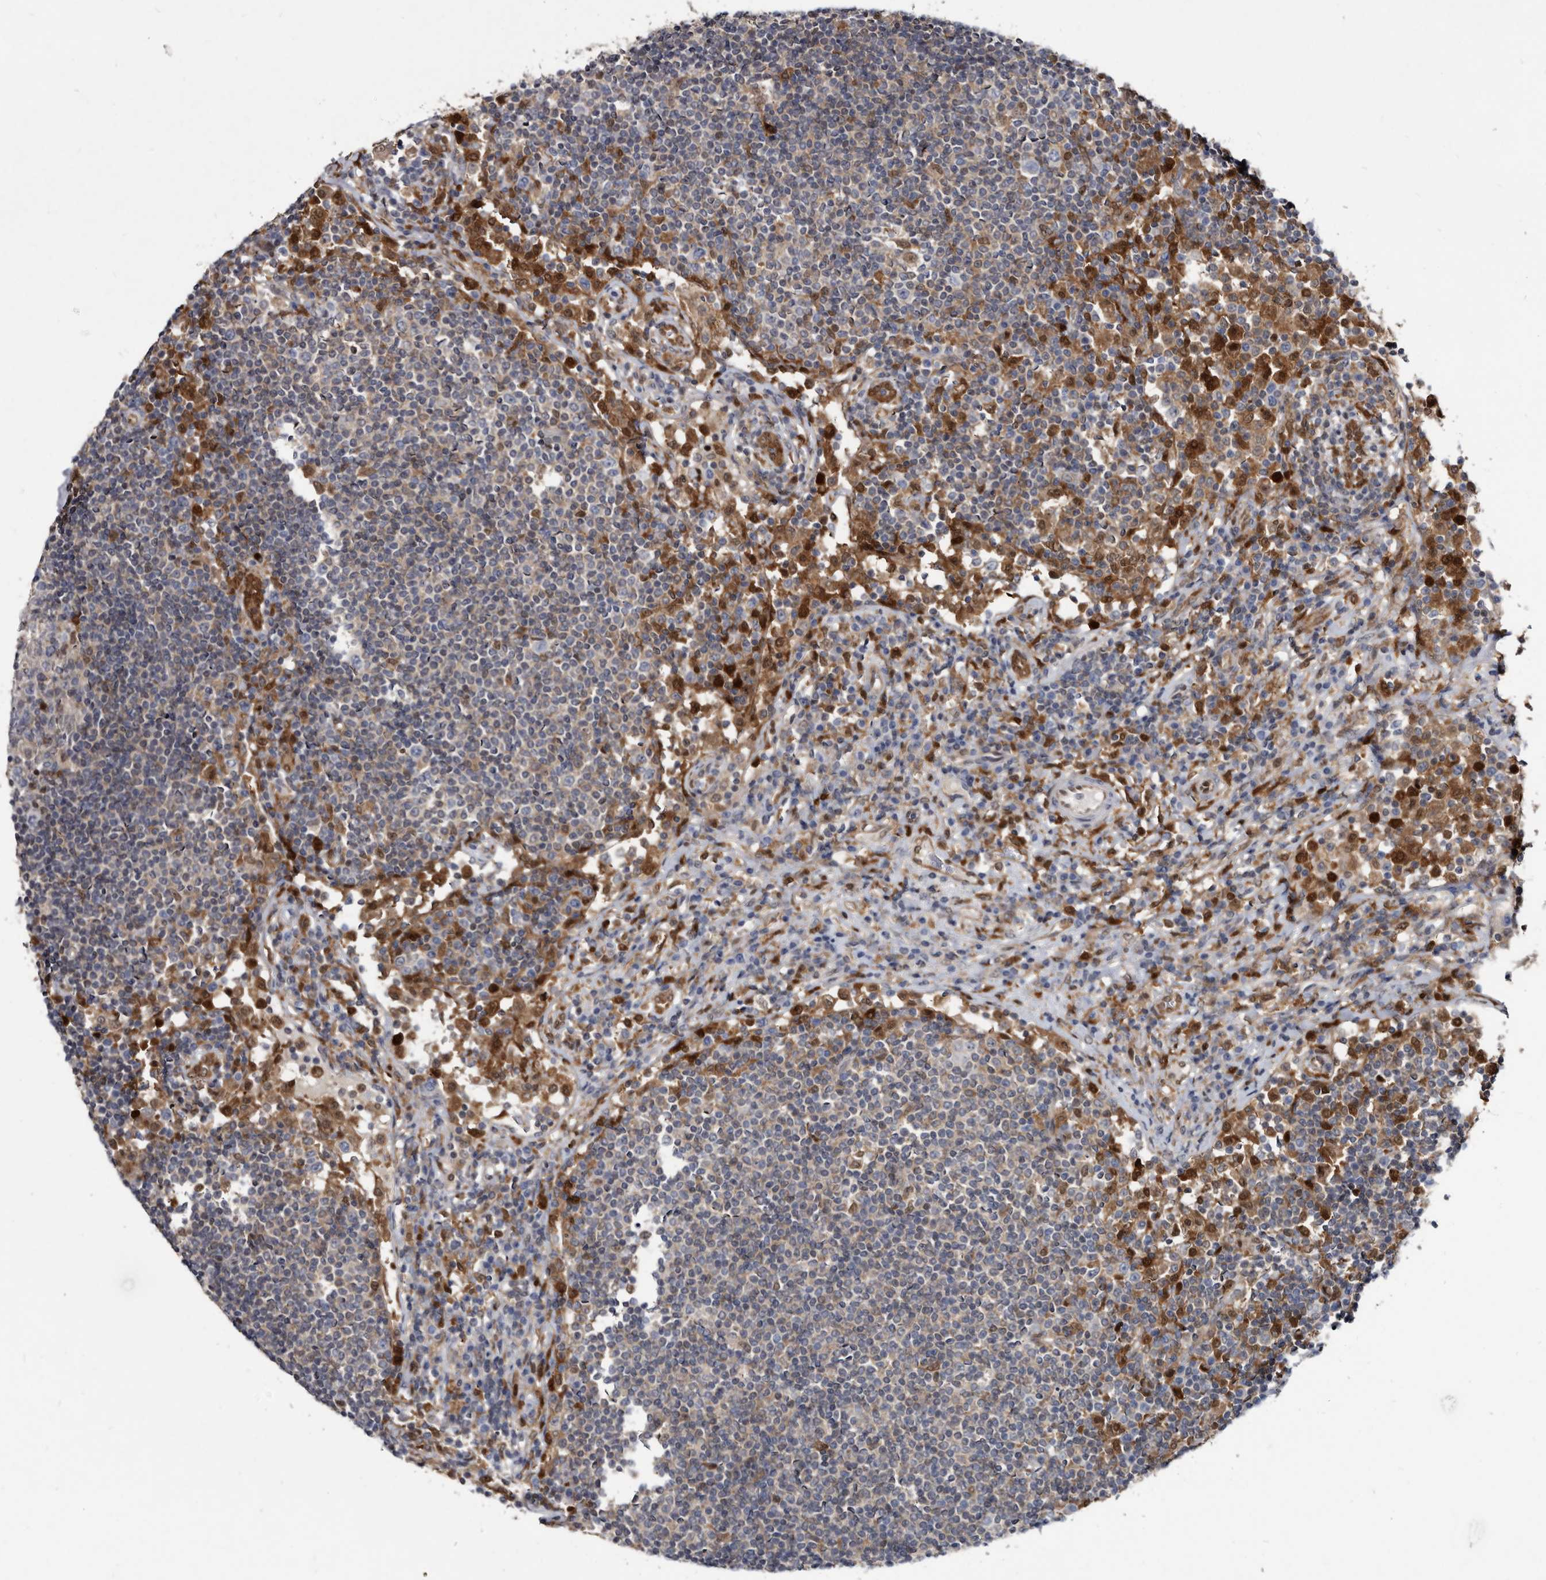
{"staining": {"intensity": "strong", "quantity": "<25%", "location": "cytoplasmic/membranous,nuclear"}, "tissue": "lymph node", "cell_type": "Non-germinal center cells", "image_type": "normal", "snomed": [{"axis": "morphology", "description": "Normal tissue, NOS"}, {"axis": "topography", "description": "Lymph node"}], "caption": "Lymph node stained with immunohistochemistry shows strong cytoplasmic/membranous,nuclear positivity in about <25% of non-germinal center cells.", "gene": "SERPINB8", "patient": {"sex": "female", "age": 53}}